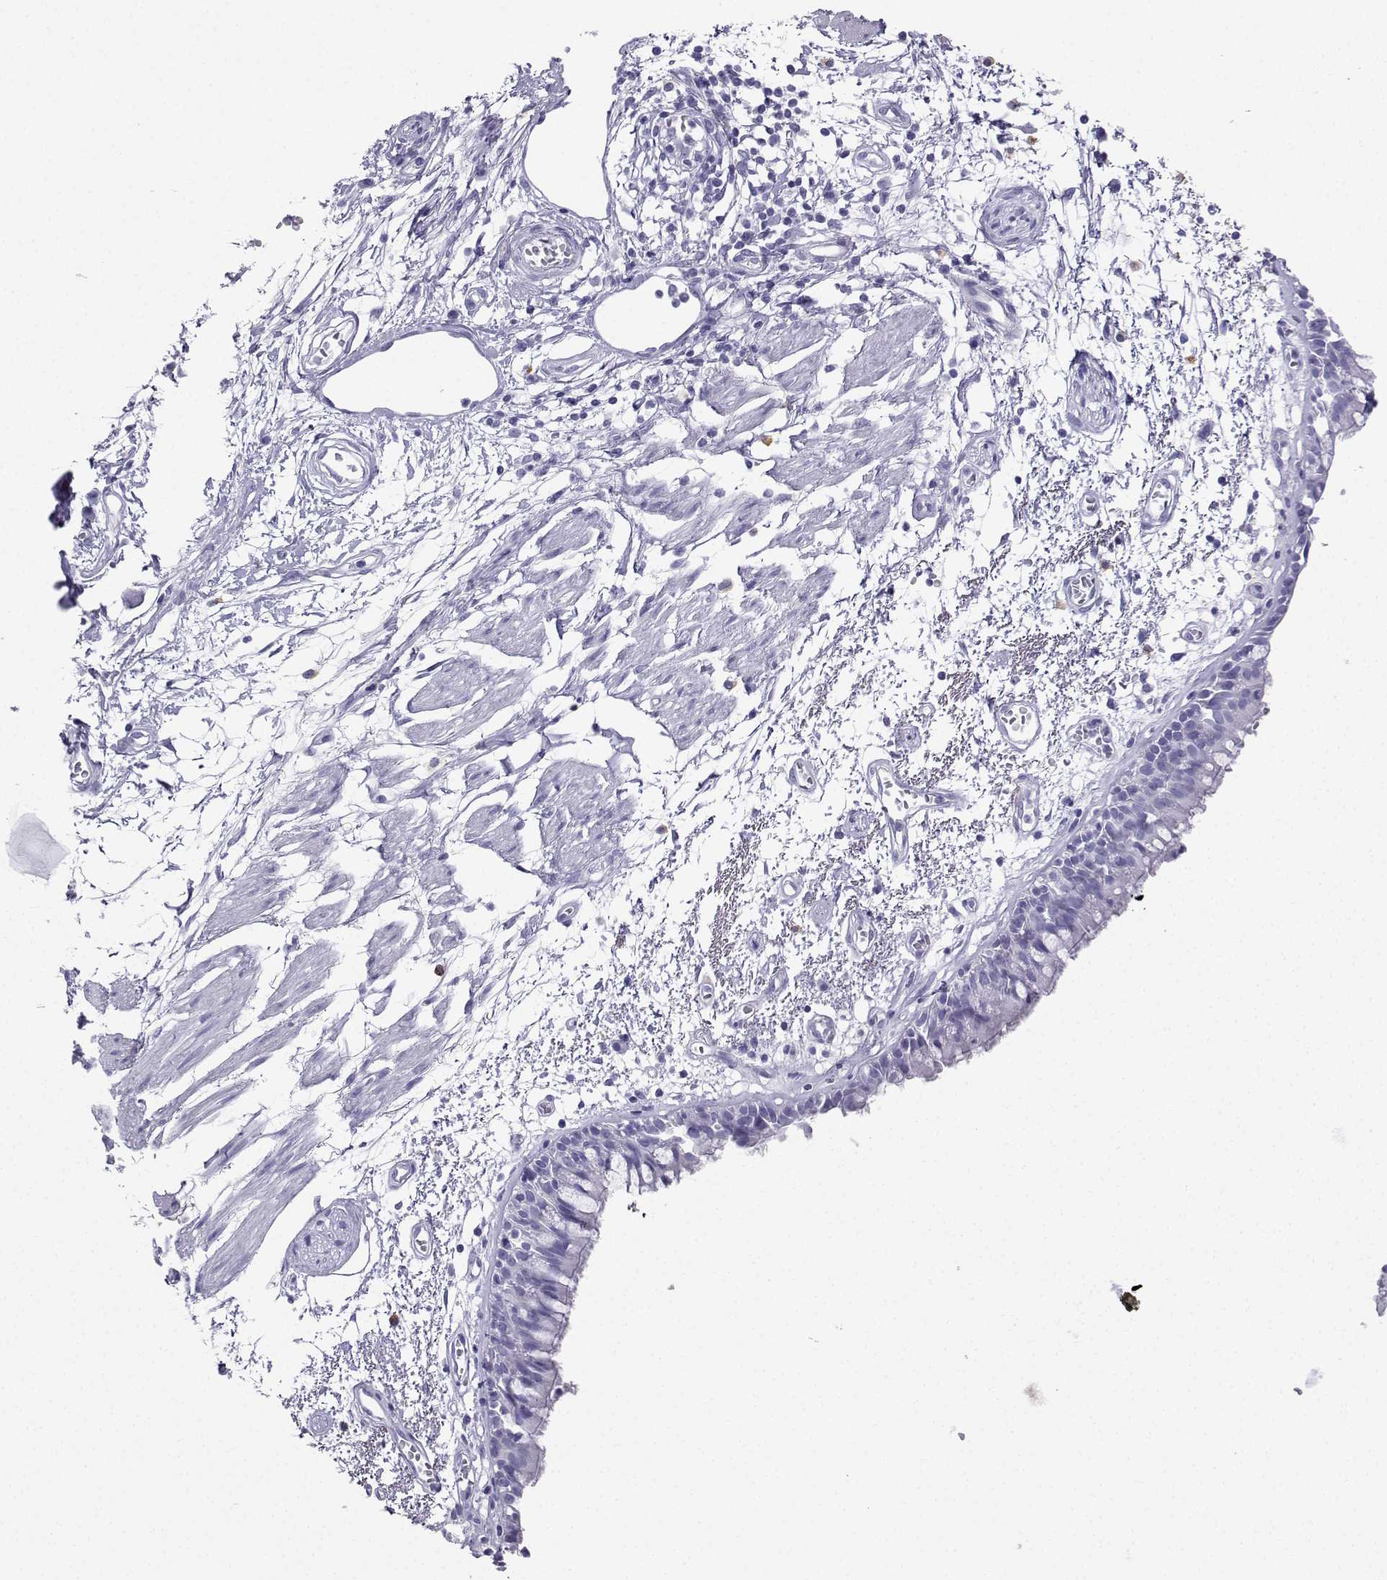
{"staining": {"intensity": "negative", "quantity": "none", "location": "none"}, "tissue": "bronchus", "cell_type": "Respiratory epithelial cells", "image_type": "normal", "snomed": [{"axis": "morphology", "description": "Normal tissue, NOS"}, {"axis": "morphology", "description": "Squamous cell carcinoma, NOS"}, {"axis": "topography", "description": "Cartilage tissue"}, {"axis": "topography", "description": "Bronchus"}, {"axis": "topography", "description": "Lung"}], "caption": "This photomicrograph is of unremarkable bronchus stained with IHC to label a protein in brown with the nuclei are counter-stained blue. There is no staining in respiratory epithelial cells.", "gene": "SLC18A2", "patient": {"sex": "male", "age": 66}}